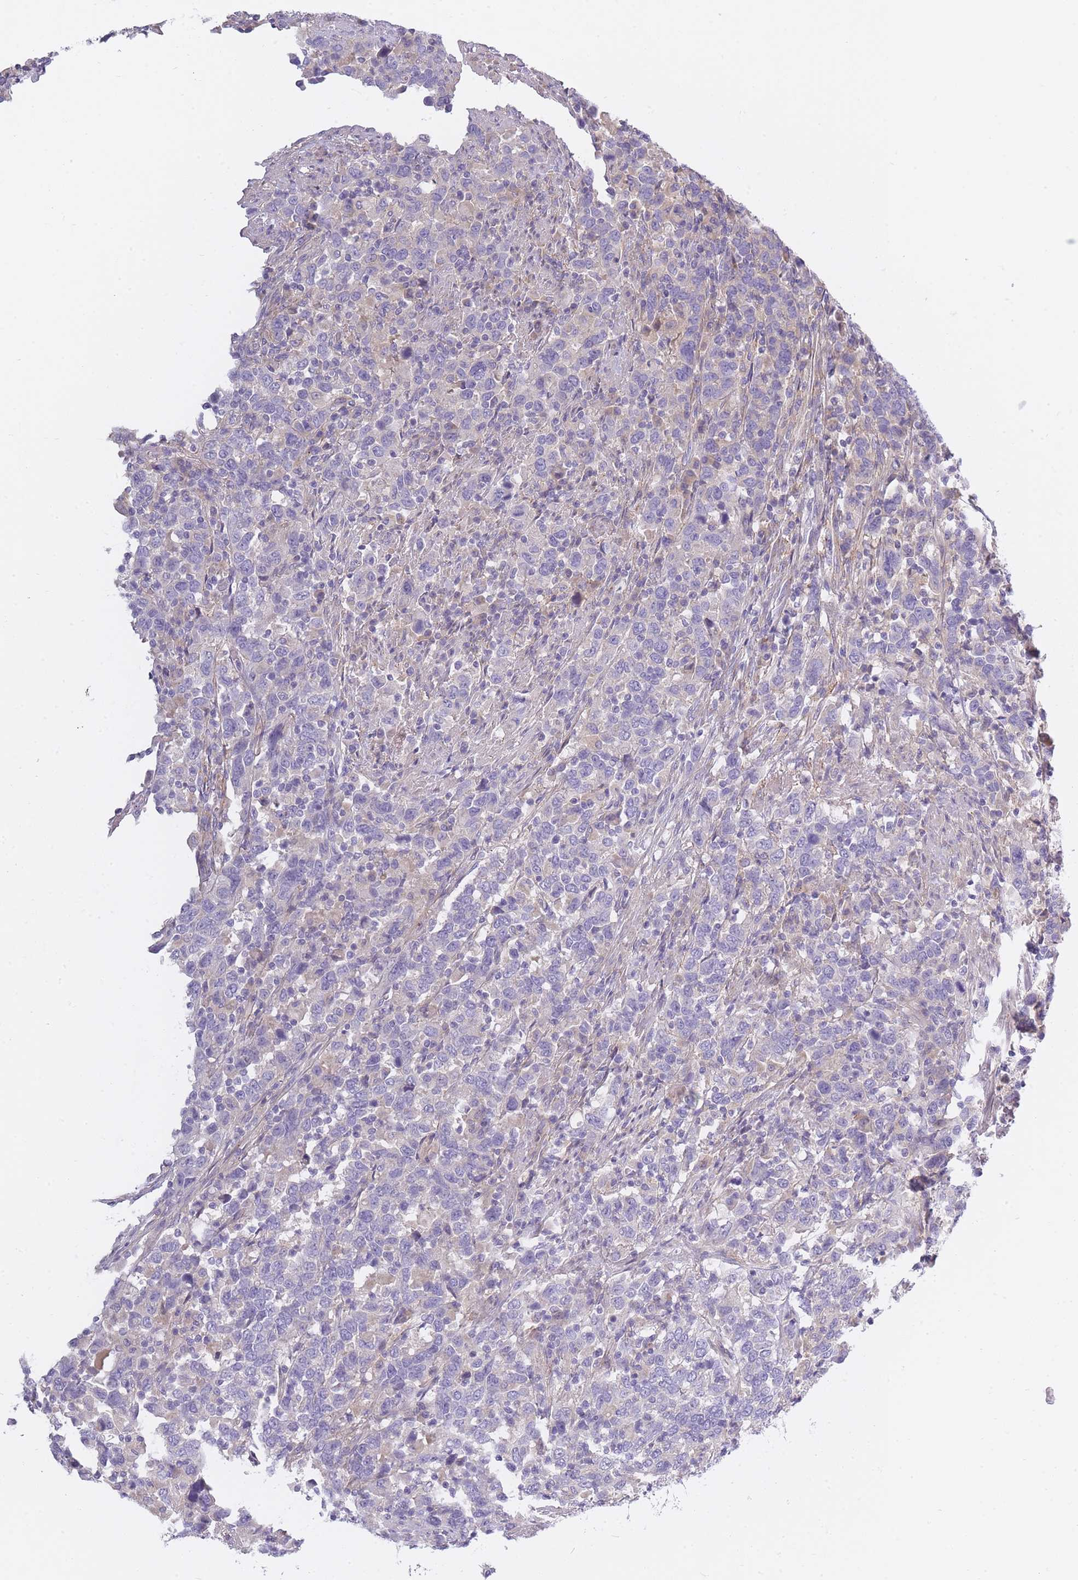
{"staining": {"intensity": "negative", "quantity": "none", "location": "none"}, "tissue": "urothelial cancer", "cell_type": "Tumor cells", "image_type": "cancer", "snomed": [{"axis": "morphology", "description": "Urothelial carcinoma, High grade"}, {"axis": "topography", "description": "Urinary bladder"}], "caption": "Protein analysis of urothelial carcinoma (high-grade) exhibits no significant positivity in tumor cells.", "gene": "AP3M2", "patient": {"sex": "male", "age": 61}}